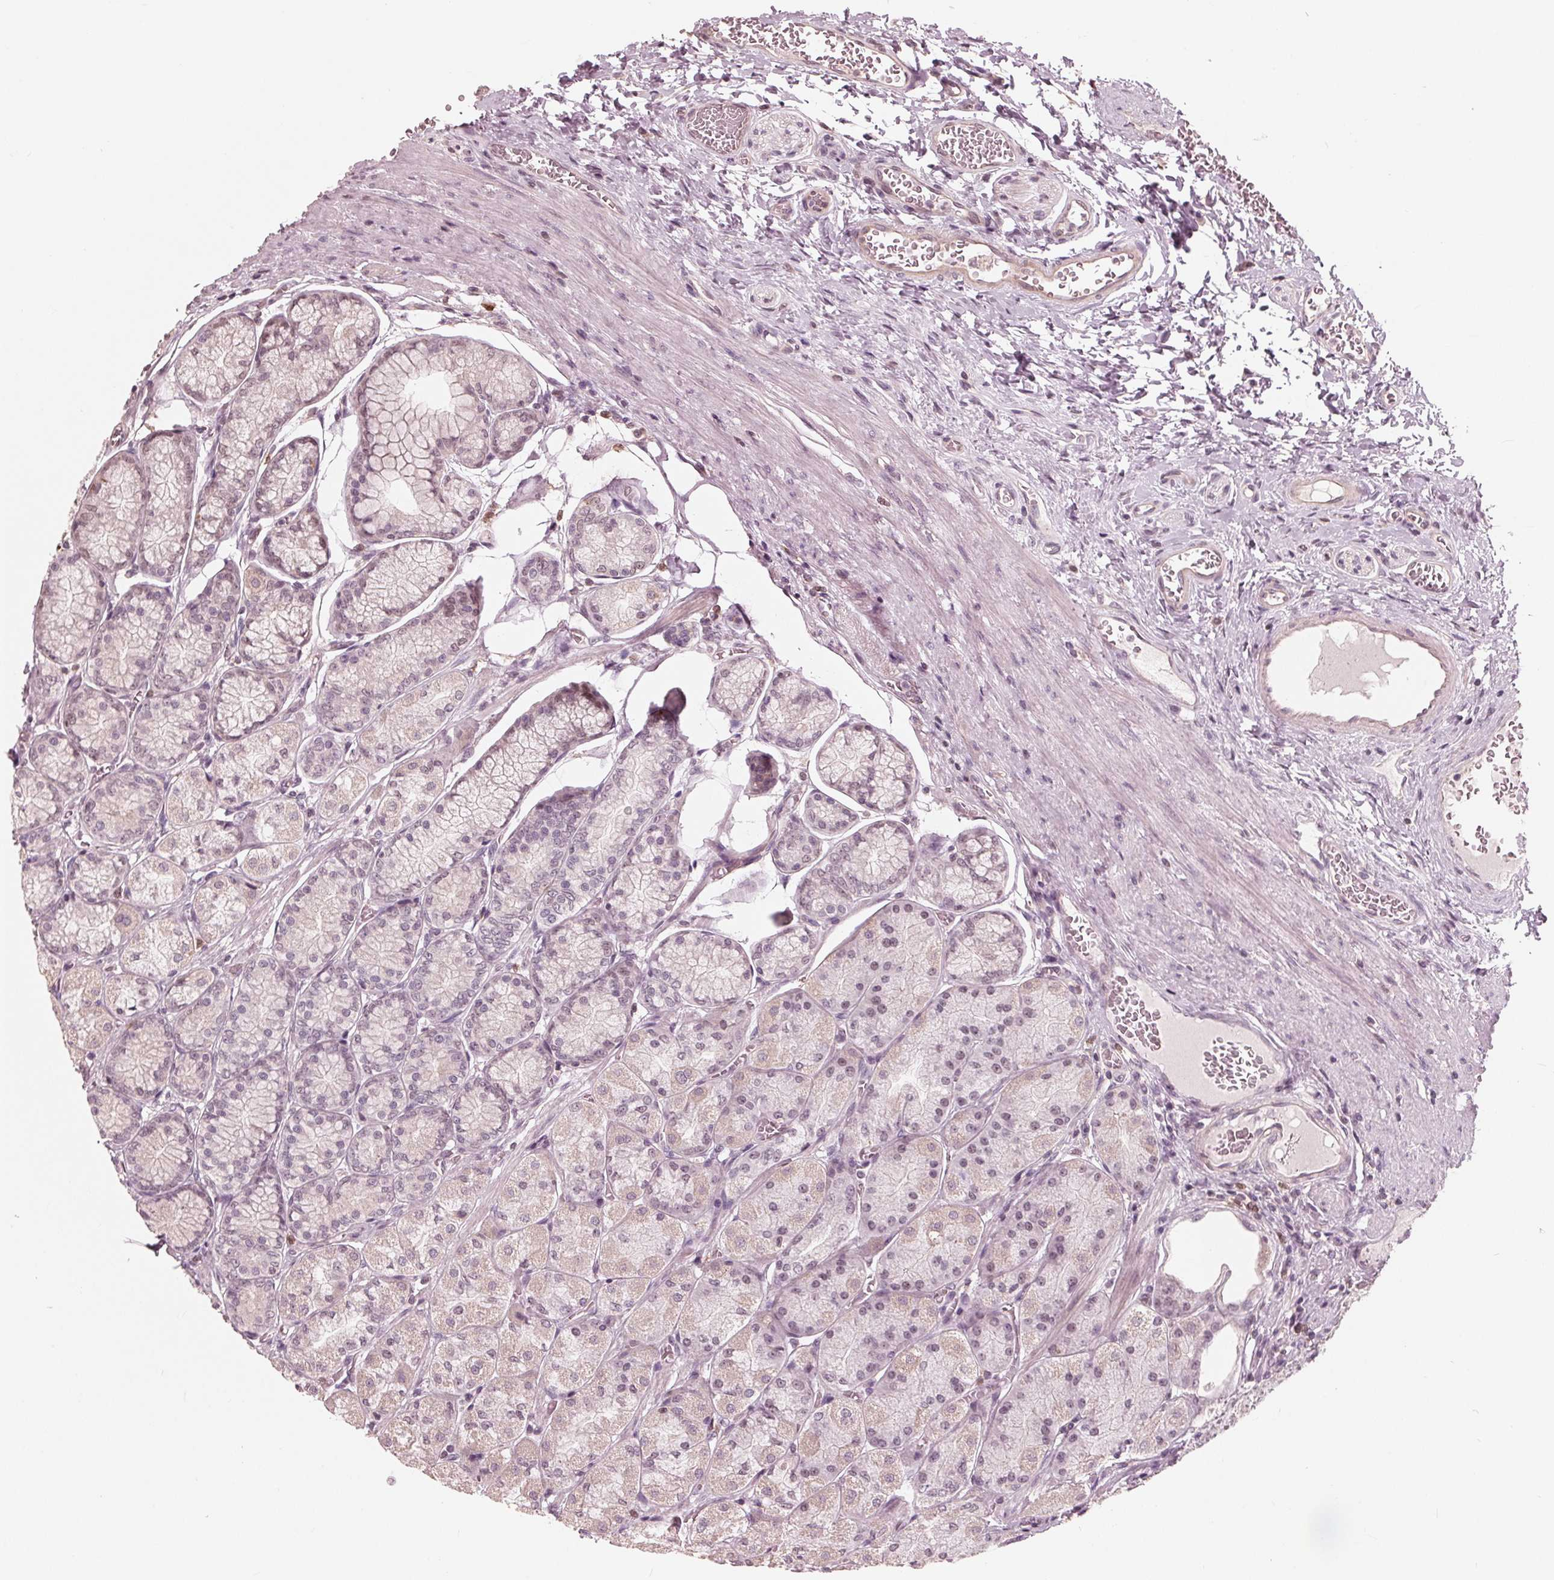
{"staining": {"intensity": "weak", "quantity": "<25%", "location": "cytoplasmic/membranous,nuclear"}, "tissue": "stomach", "cell_type": "Glandular cells", "image_type": "normal", "snomed": [{"axis": "morphology", "description": "Normal tissue, NOS"}, {"axis": "morphology", "description": "Adenocarcinoma, NOS"}, {"axis": "morphology", "description": "Adenocarcinoma, High grade"}, {"axis": "topography", "description": "Stomach, upper"}, {"axis": "topography", "description": "Stomach"}], "caption": "Glandular cells show no significant expression in normal stomach.", "gene": "ING3", "patient": {"sex": "female", "age": 65}}